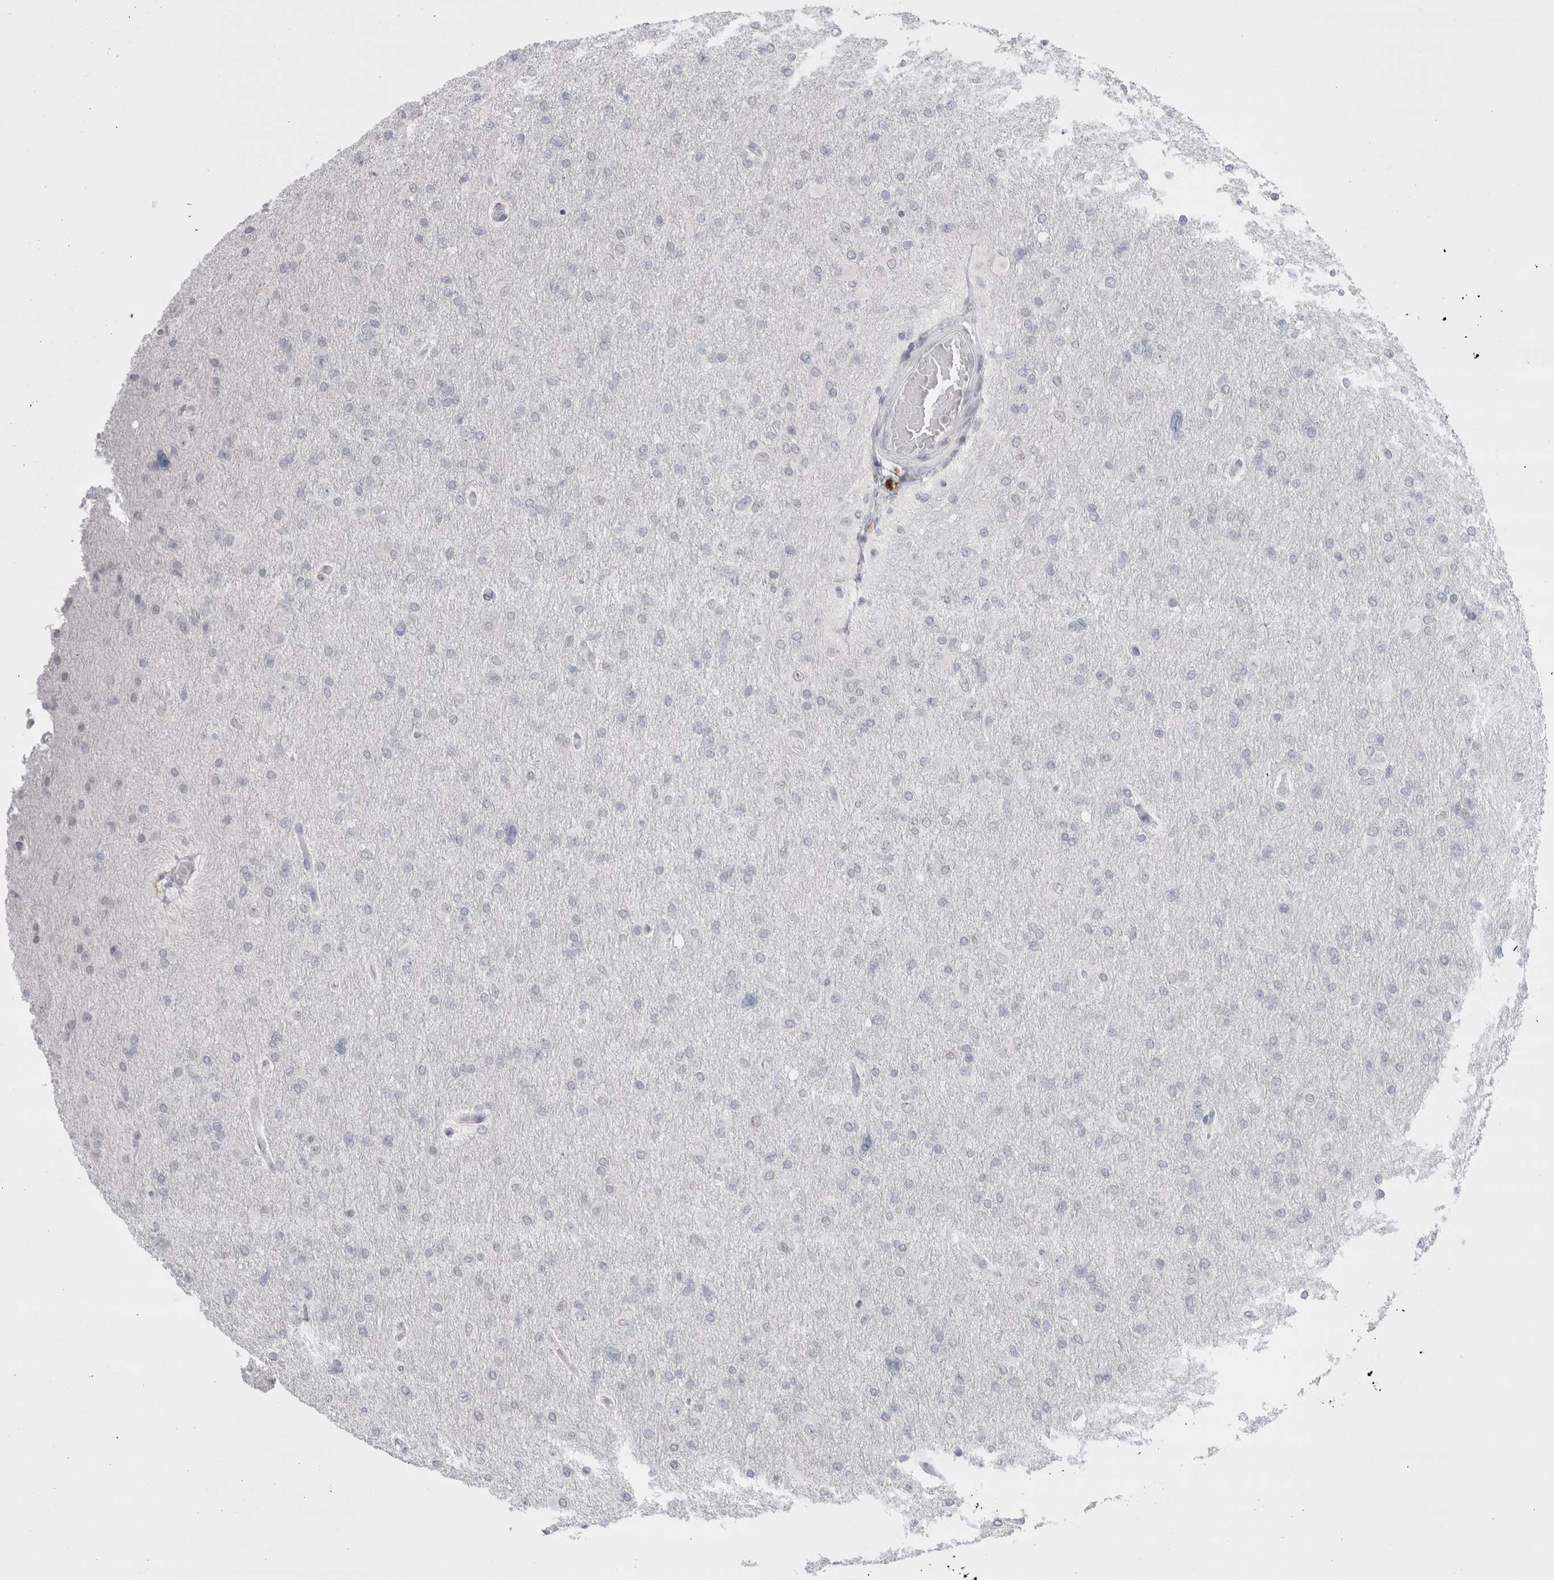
{"staining": {"intensity": "negative", "quantity": "none", "location": "none"}, "tissue": "glioma", "cell_type": "Tumor cells", "image_type": "cancer", "snomed": [{"axis": "morphology", "description": "Glioma, malignant, High grade"}, {"axis": "topography", "description": "Cerebral cortex"}], "caption": "DAB (3,3'-diaminobenzidine) immunohistochemical staining of human glioma demonstrates no significant staining in tumor cells.", "gene": "FNDC8", "patient": {"sex": "female", "age": 36}}